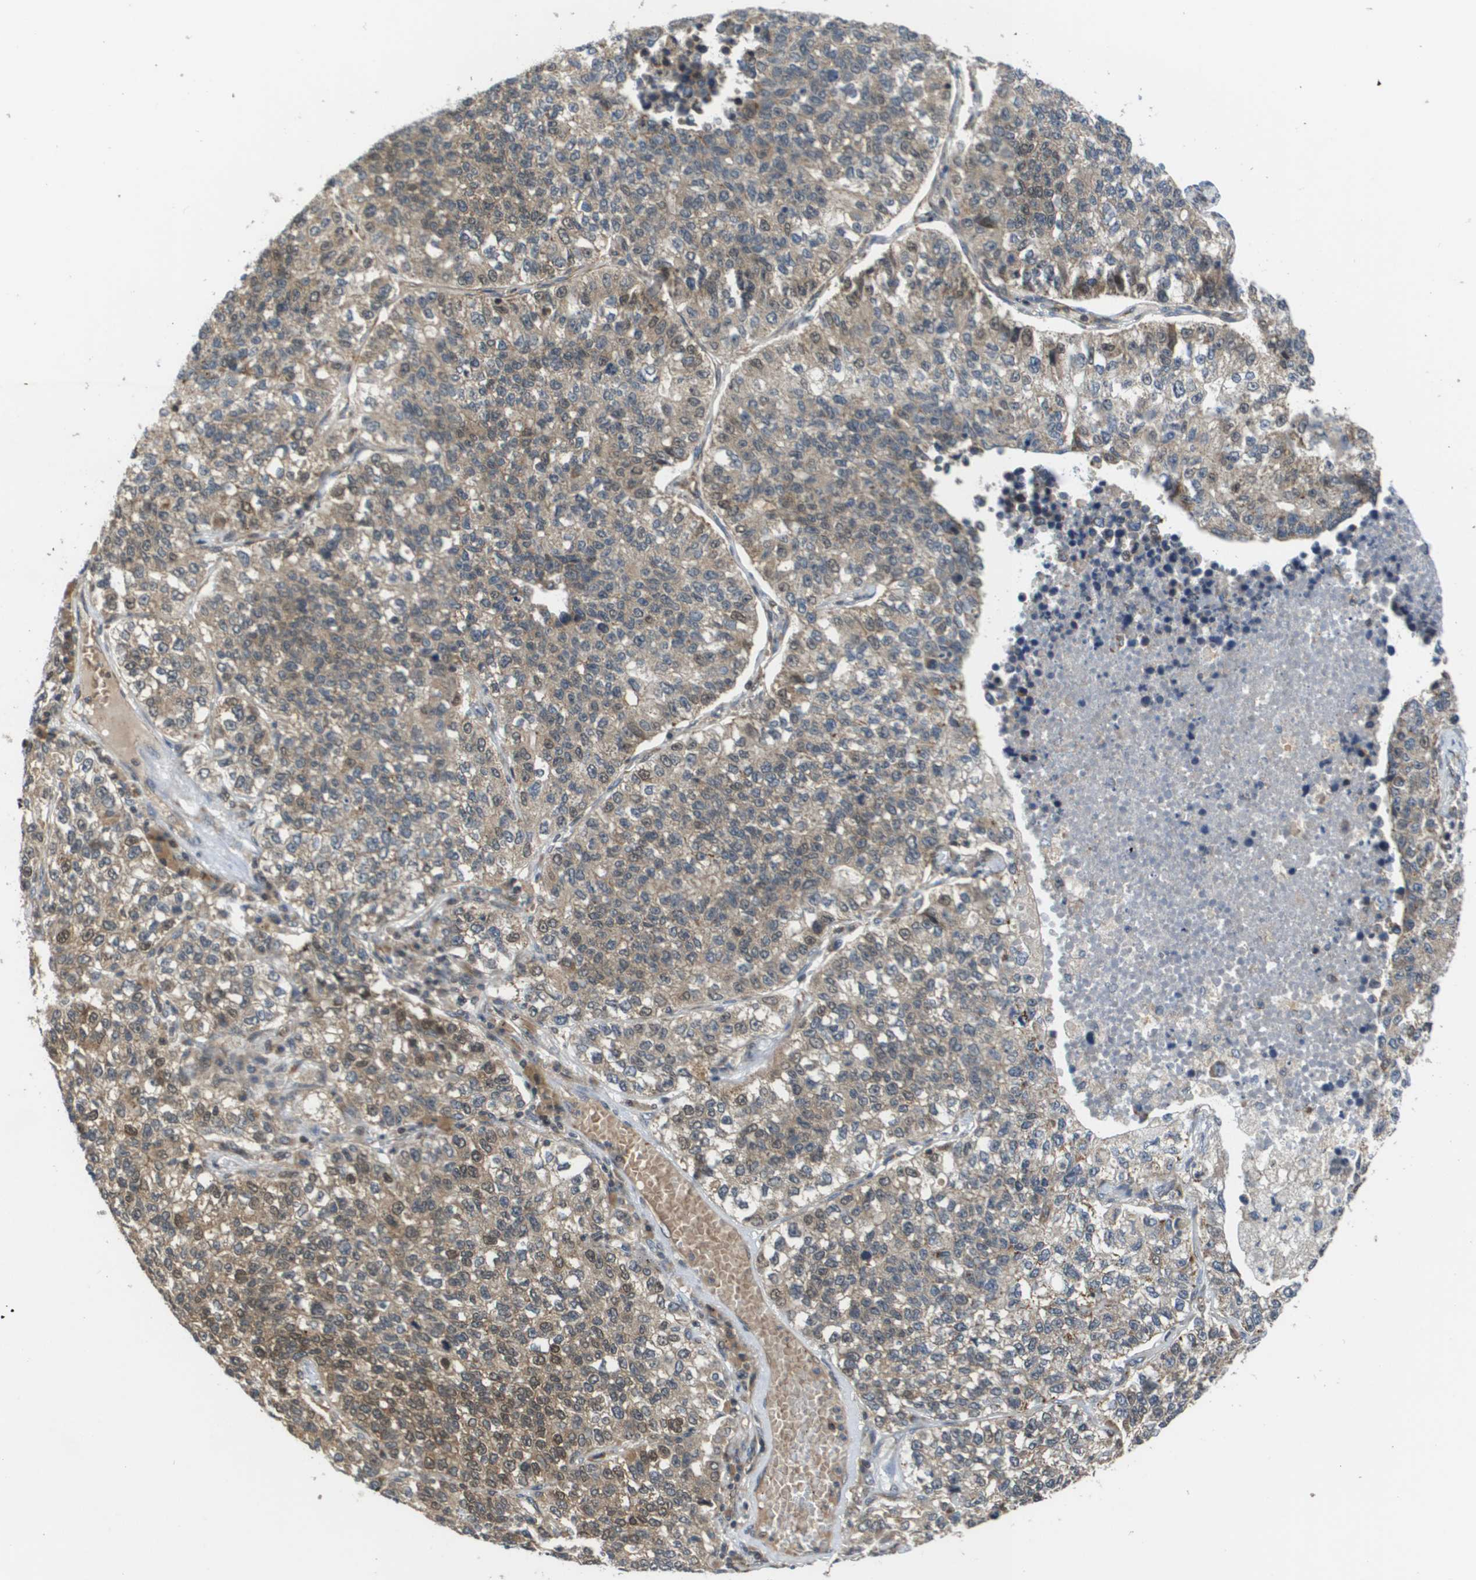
{"staining": {"intensity": "moderate", "quantity": "25%-75%", "location": "cytoplasmic/membranous"}, "tissue": "lung cancer", "cell_type": "Tumor cells", "image_type": "cancer", "snomed": [{"axis": "morphology", "description": "Adenocarcinoma, NOS"}, {"axis": "topography", "description": "Lung"}], "caption": "Immunohistochemical staining of human lung cancer (adenocarcinoma) reveals medium levels of moderate cytoplasmic/membranous protein staining in approximately 25%-75% of tumor cells.", "gene": "RBM38", "patient": {"sex": "male", "age": 49}}